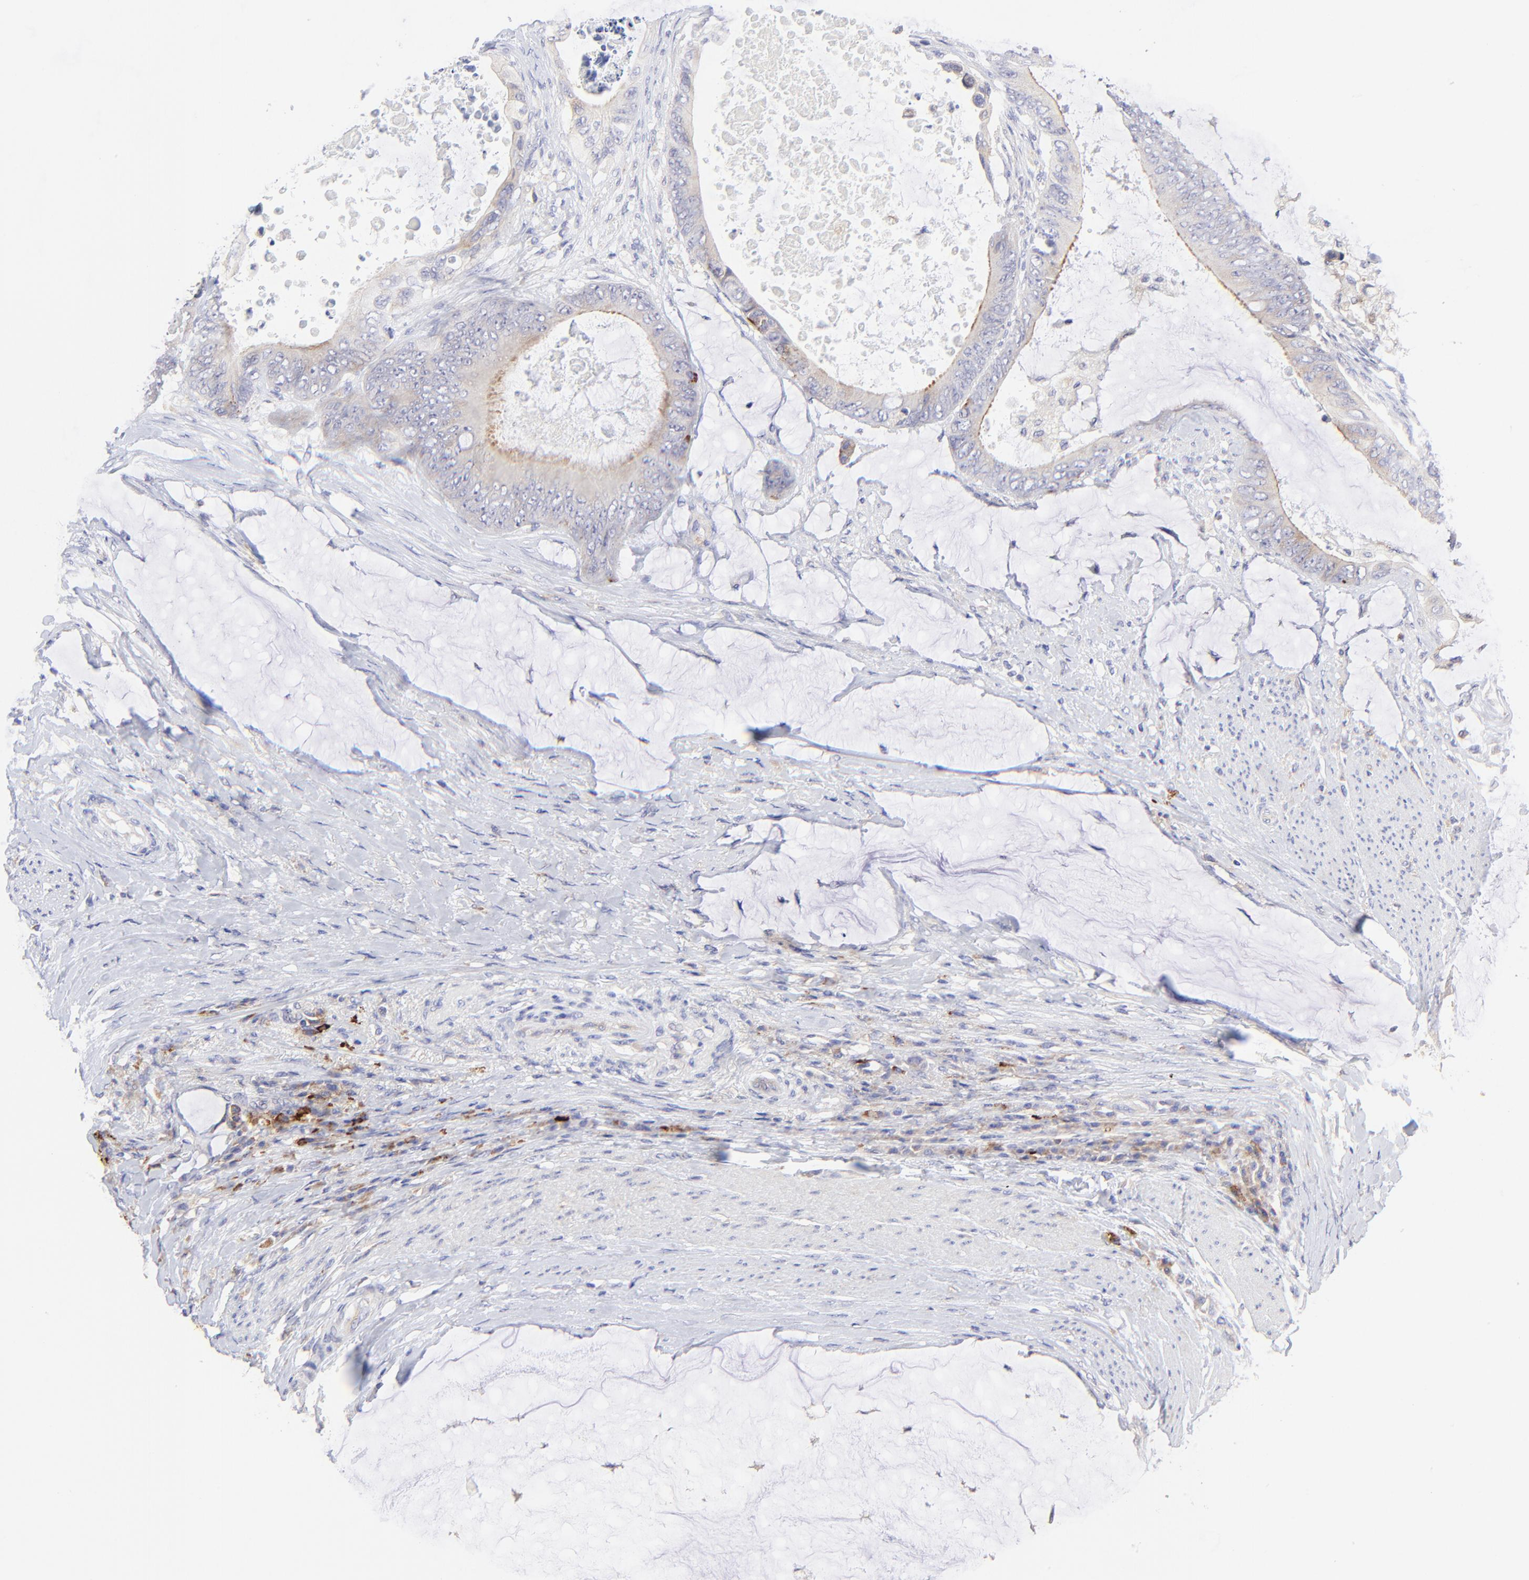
{"staining": {"intensity": "weak", "quantity": "25%-75%", "location": "cytoplasmic/membranous"}, "tissue": "colorectal cancer", "cell_type": "Tumor cells", "image_type": "cancer", "snomed": [{"axis": "morphology", "description": "Normal tissue, NOS"}, {"axis": "morphology", "description": "Adenocarcinoma, NOS"}, {"axis": "topography", "description": "Rectum"}, {"axis": "topography", "description": "Peripheral nerve tissue"}], "caption": "Human colorectal adenocarcinoma stained with a brown dye displays weak cytoplasmic/membranous positive expression in about 25%-75% of tumor cells.", "gene": "LHFPL1", "patient": {"sex": "female", "age": 77}}